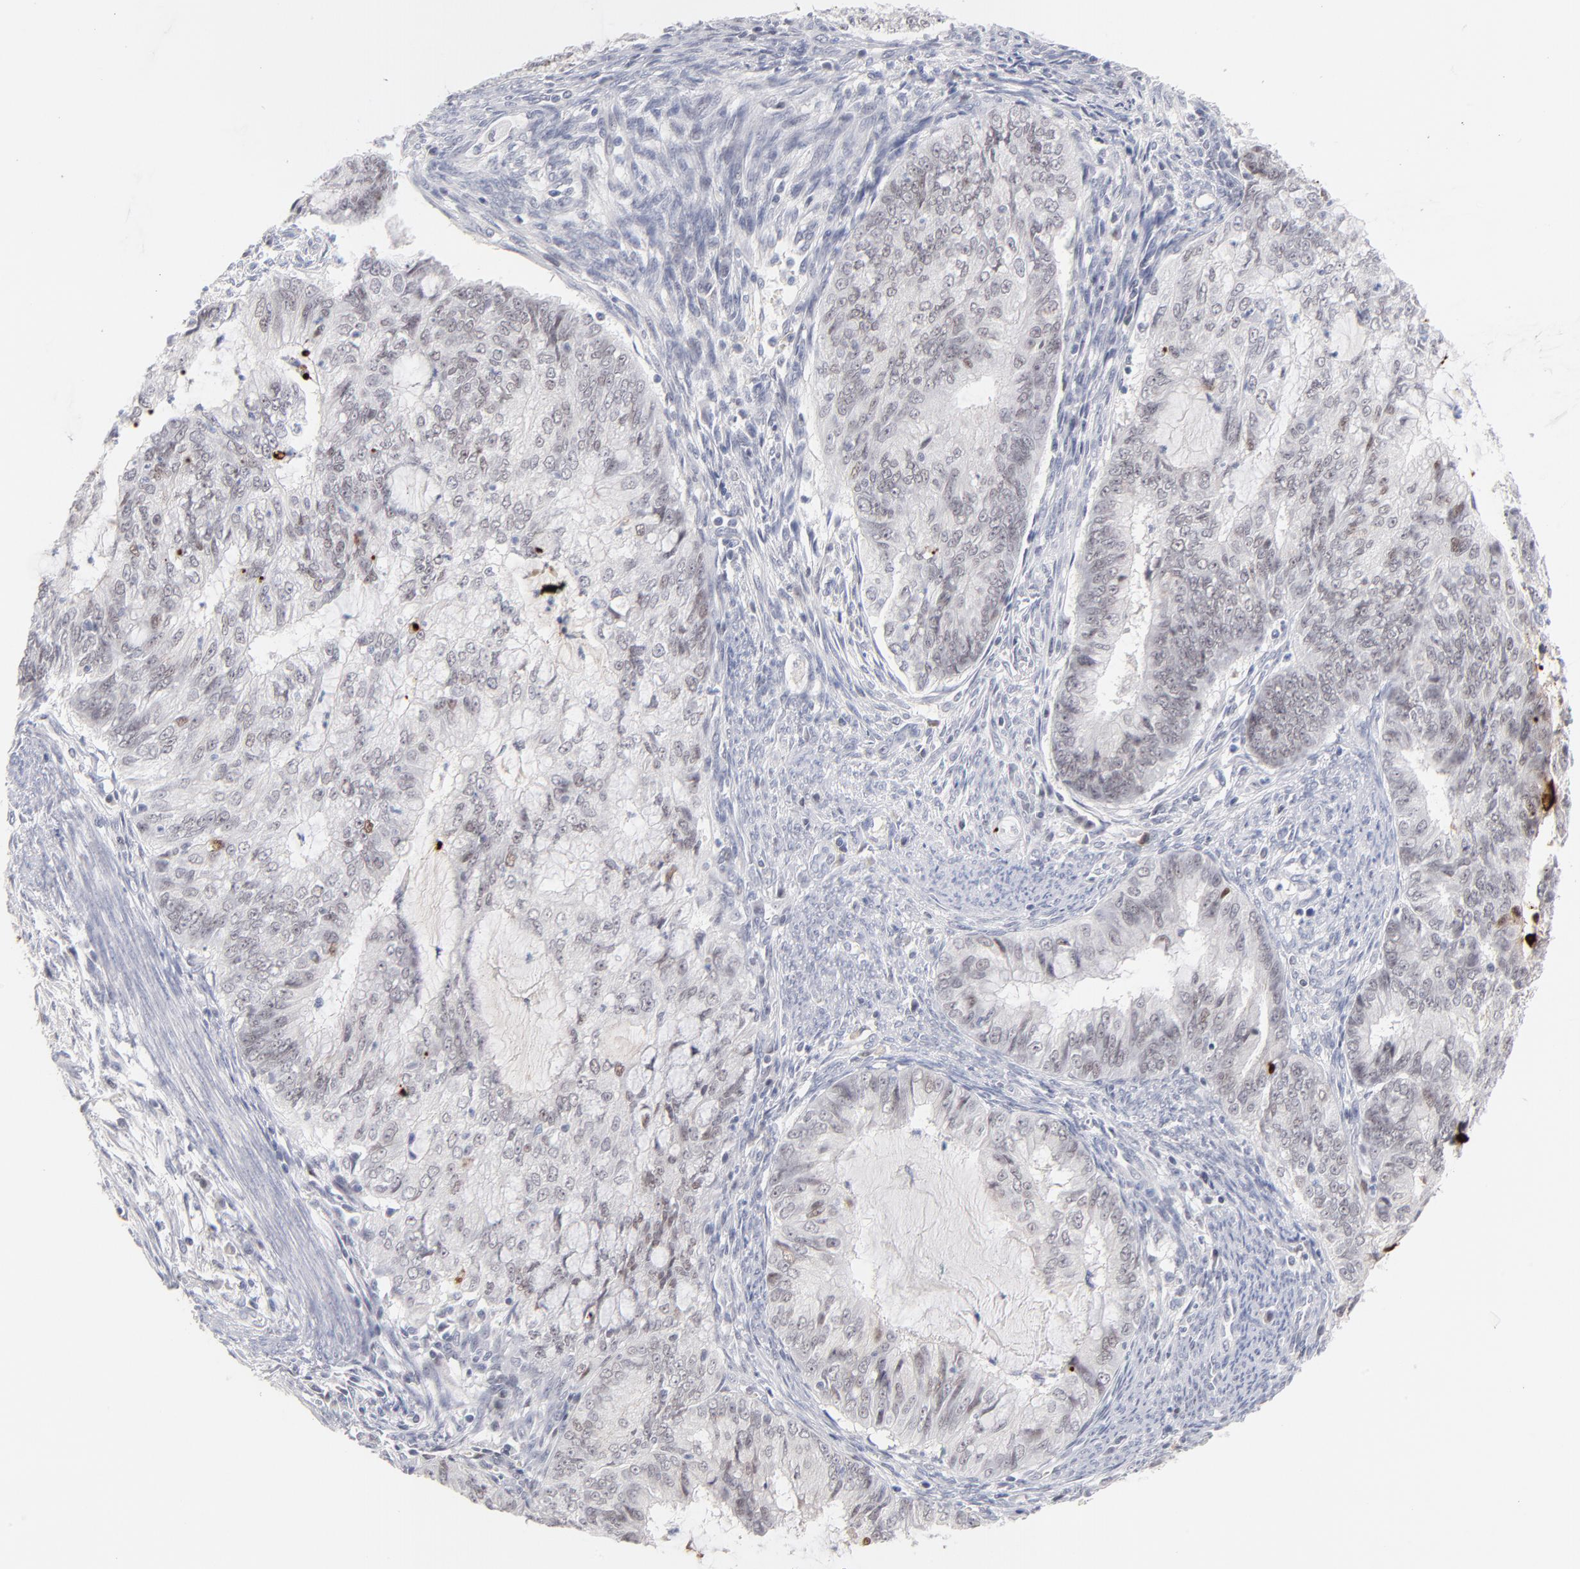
{"staining": {"intensity": "negative", "quantity": "none", "location": "none"}, "tissue": "endometrial cancer", "cell_type": "Tumor cells", "image_type": "cancer", "snomed": [{"axis": "morphology", "description": "Adenocarcinoma, NOS"}, {"axis": "topography", "description": "Endometrium"}], "caption": "A high-resolution micrograph shows IHC staining of endometrial cancer, which displays no significant expression in tumor cells.", "gene": "PARP1", "patient": {"sex": "female", "age": 75}}